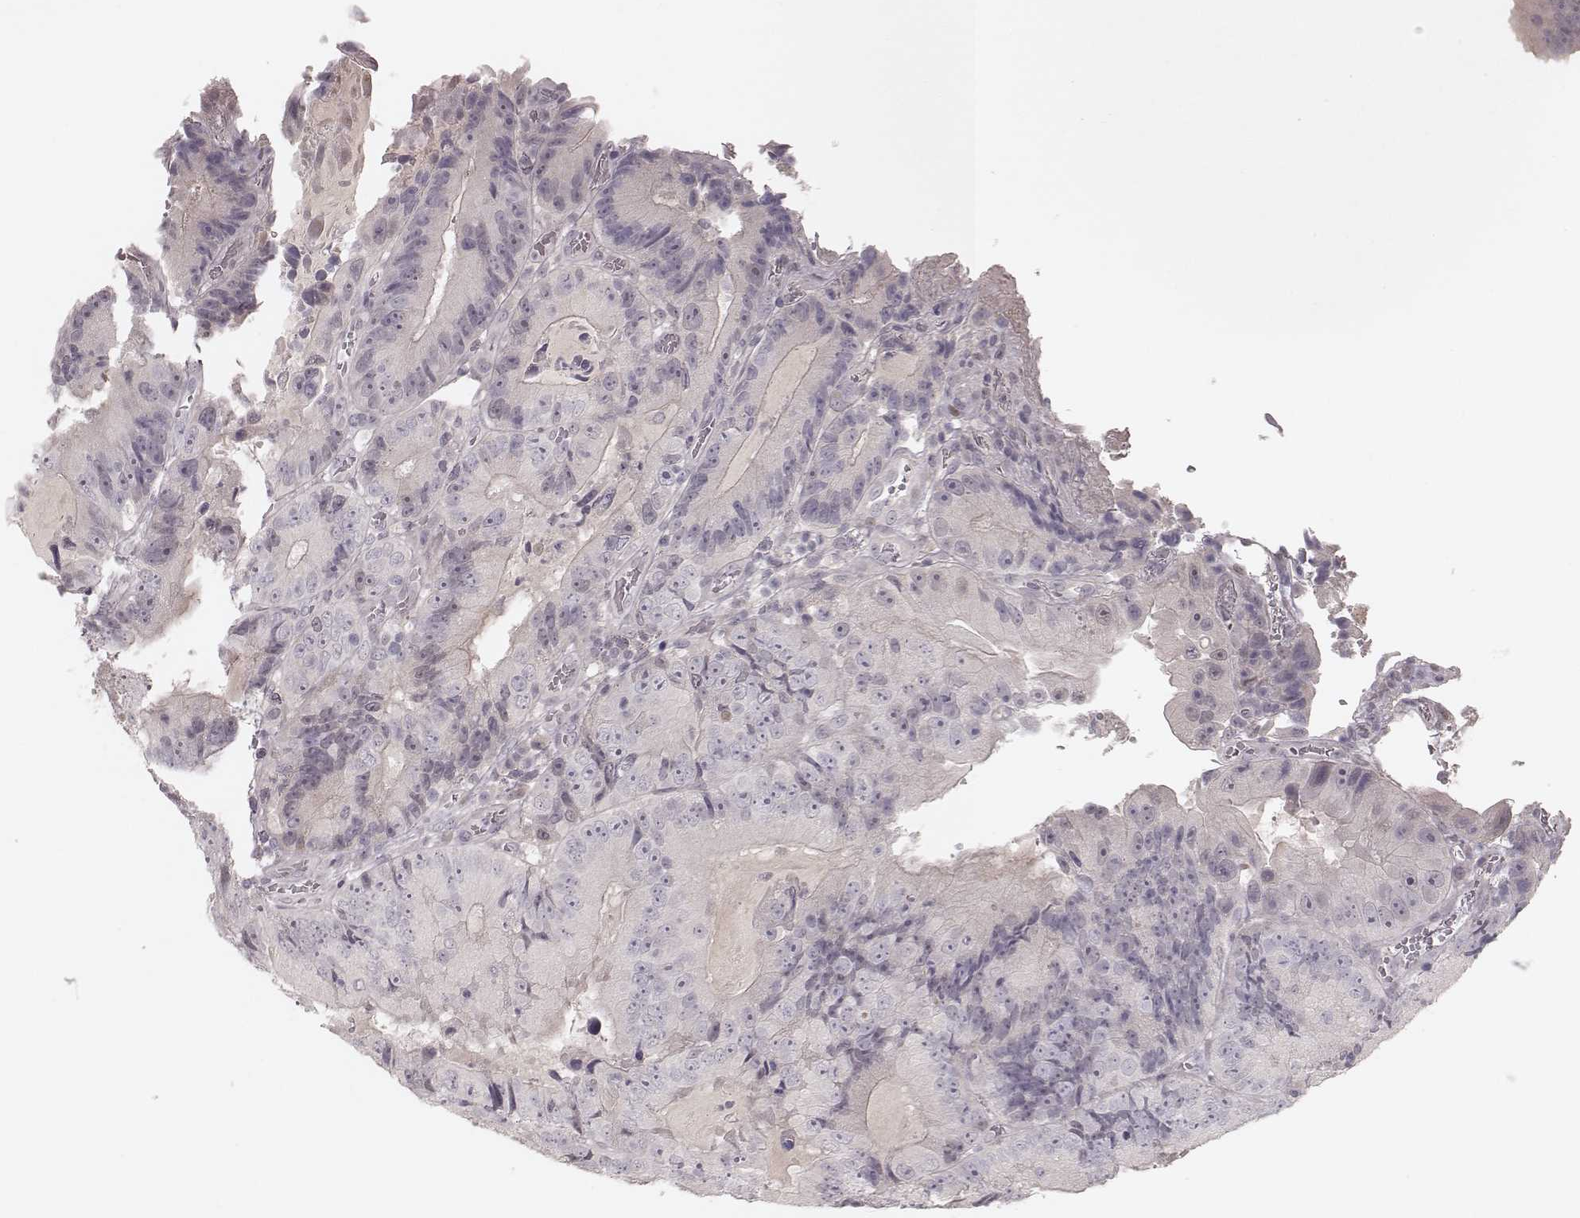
{"staining": {"intensity": "negative", "quantity": "none", "location": "none"}, "tissue": "colorectal cancer", "cell_type": "Tumor cells", "image_type": "cancer", "snomed": [{"axis": "morphology", "description": "Adenocarcinoma, NOS"}, {"axis": "topography", "description": "Colon"}], "caption": "An image of human colorectal cancer (adenocarcinoma) is negative for staining in tumor cells.", "gene": "FAM13B", "patient": {"sex": "female", "age": 86}}